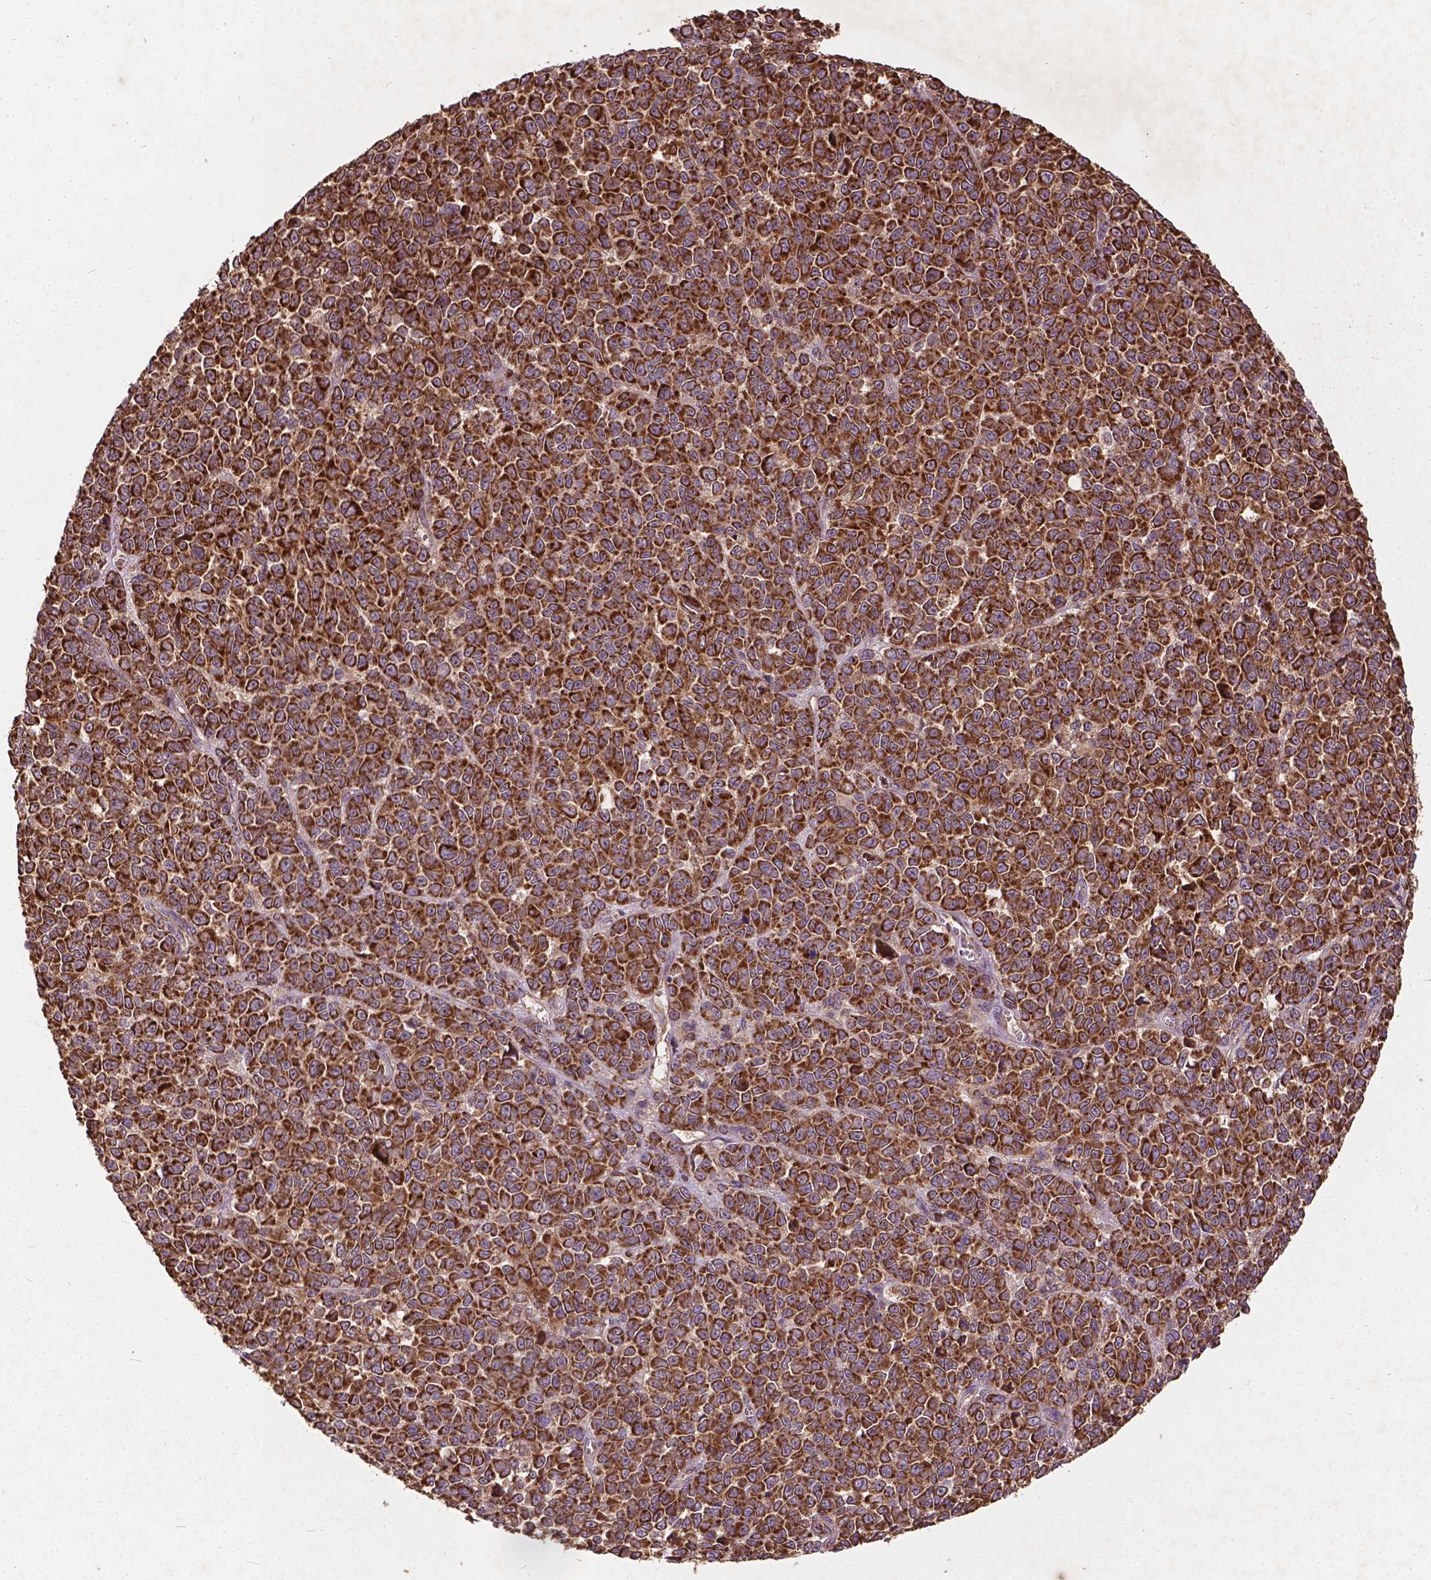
{"staining": {"intensity": "strong", "quantity": ">75%", "location": "cytoplasmic/membranous"}, "tissue": "melanoma", "cell_type": "Tumor cells", "image_type": "cancer", "snomed": [{"axis": "morphology", "description": "Malignant melanoma, NOS"}, {"axis": "topography", "description": "Skin"}], "caption": "There is high levels of strong cytoplasmic/membranous expression in tumor cells of melanoma, as demonstrated by immunohistochemical staining (brown color).", "gene": "UBXN2A", "patient": {"sex": "female", "age": 95}}